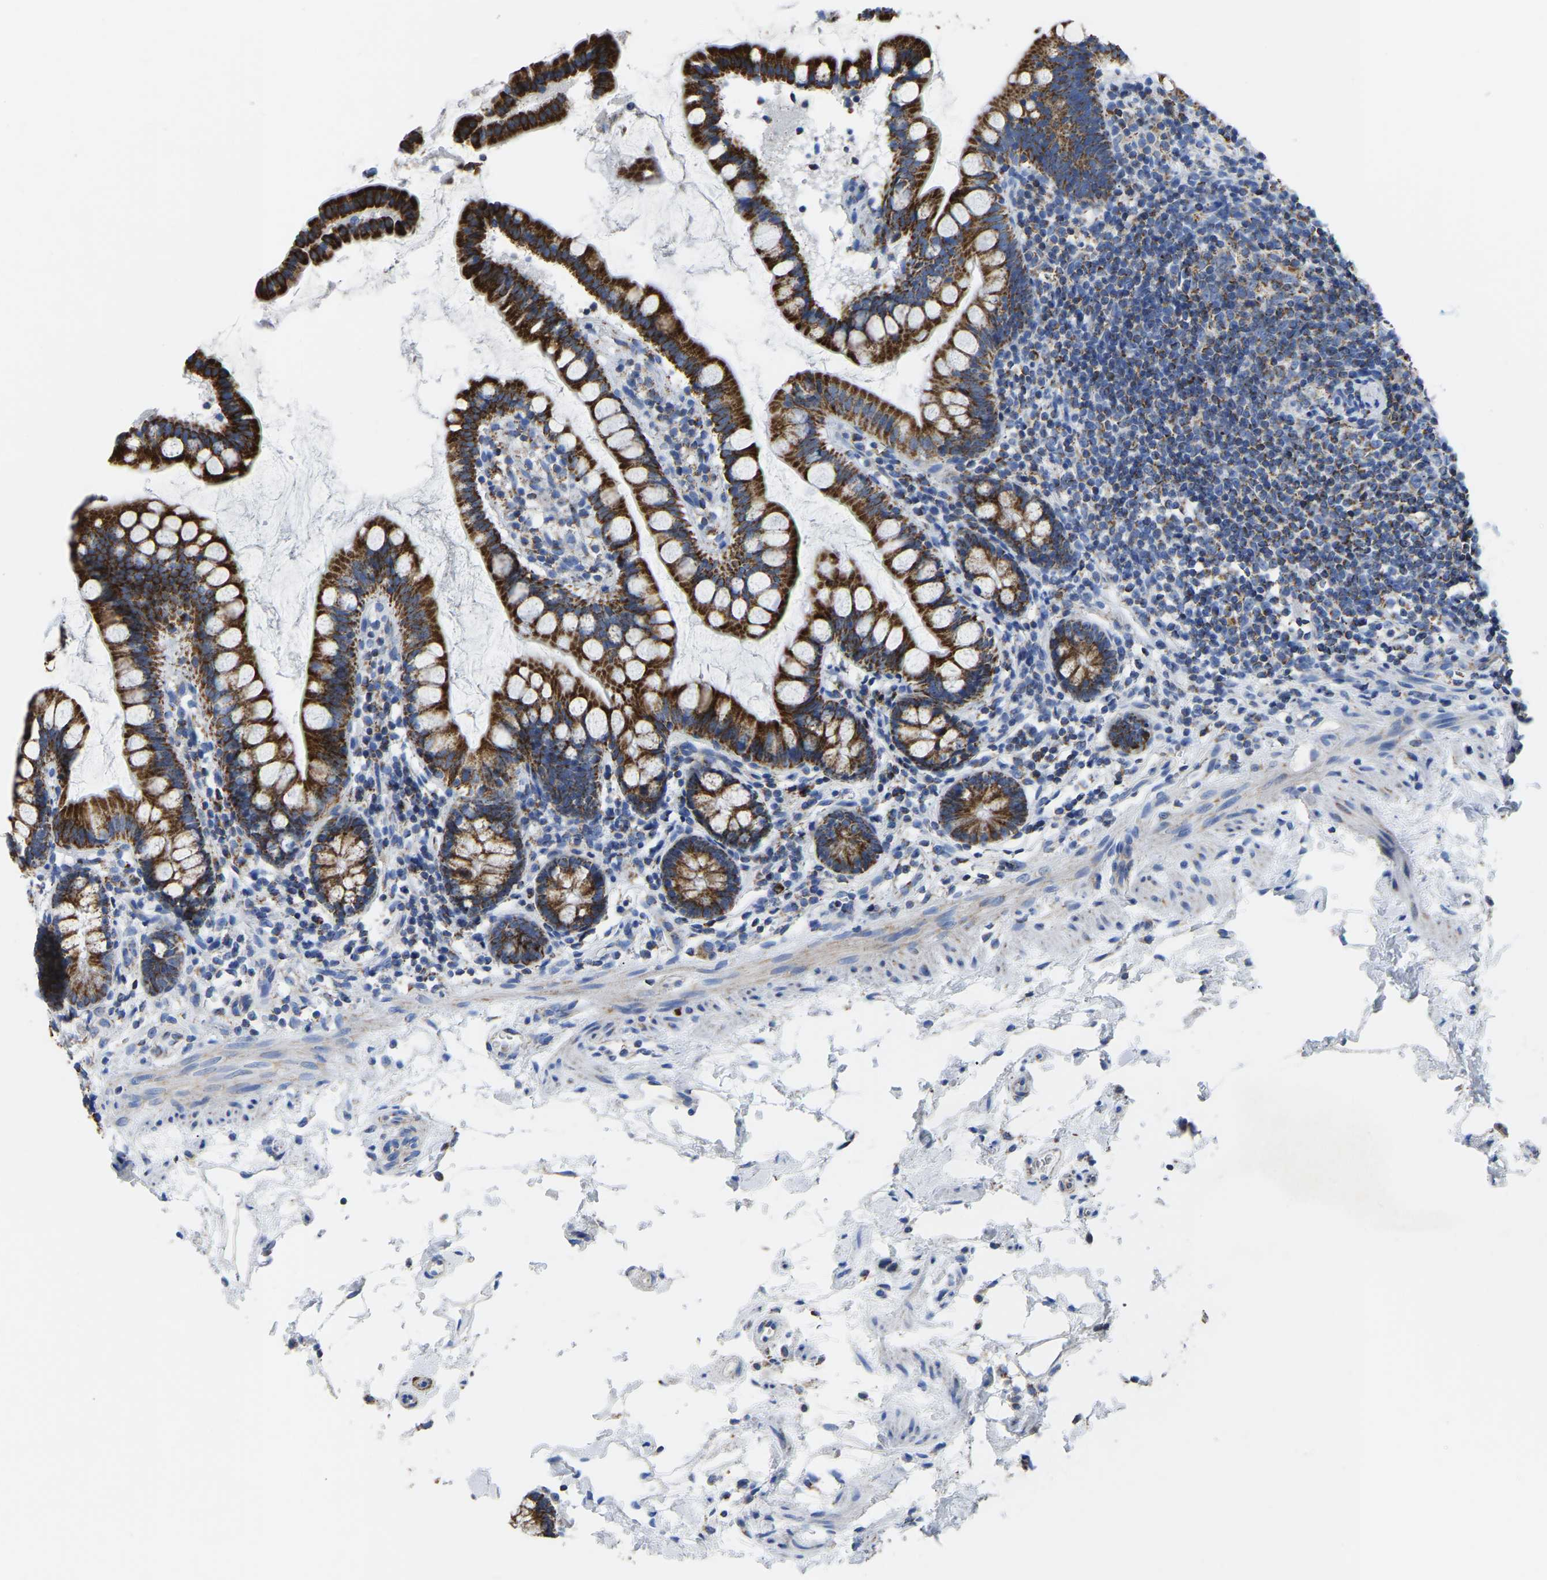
{"staining": {"intensity": "strong", "quantity": ">75%", "location": "cytoplasmic/membranous"}, "tissue": "small intestine", "cell_type": "Glandular cells", "image_type": "normal", "snomed": [{"axis": "morphology", "description": "Normal tissue, NOS"}, {"axis": "topography", "description": "Small intestine"}], "caption": "Immunohistochemistry (IHC) of unremarkable human small intestine exhibits high levels of strong cytoplasmic/membranous staining in about >75% of glandular cells.", "gene": "ETFA", "patient": {"sex": "female", "age": 84}}